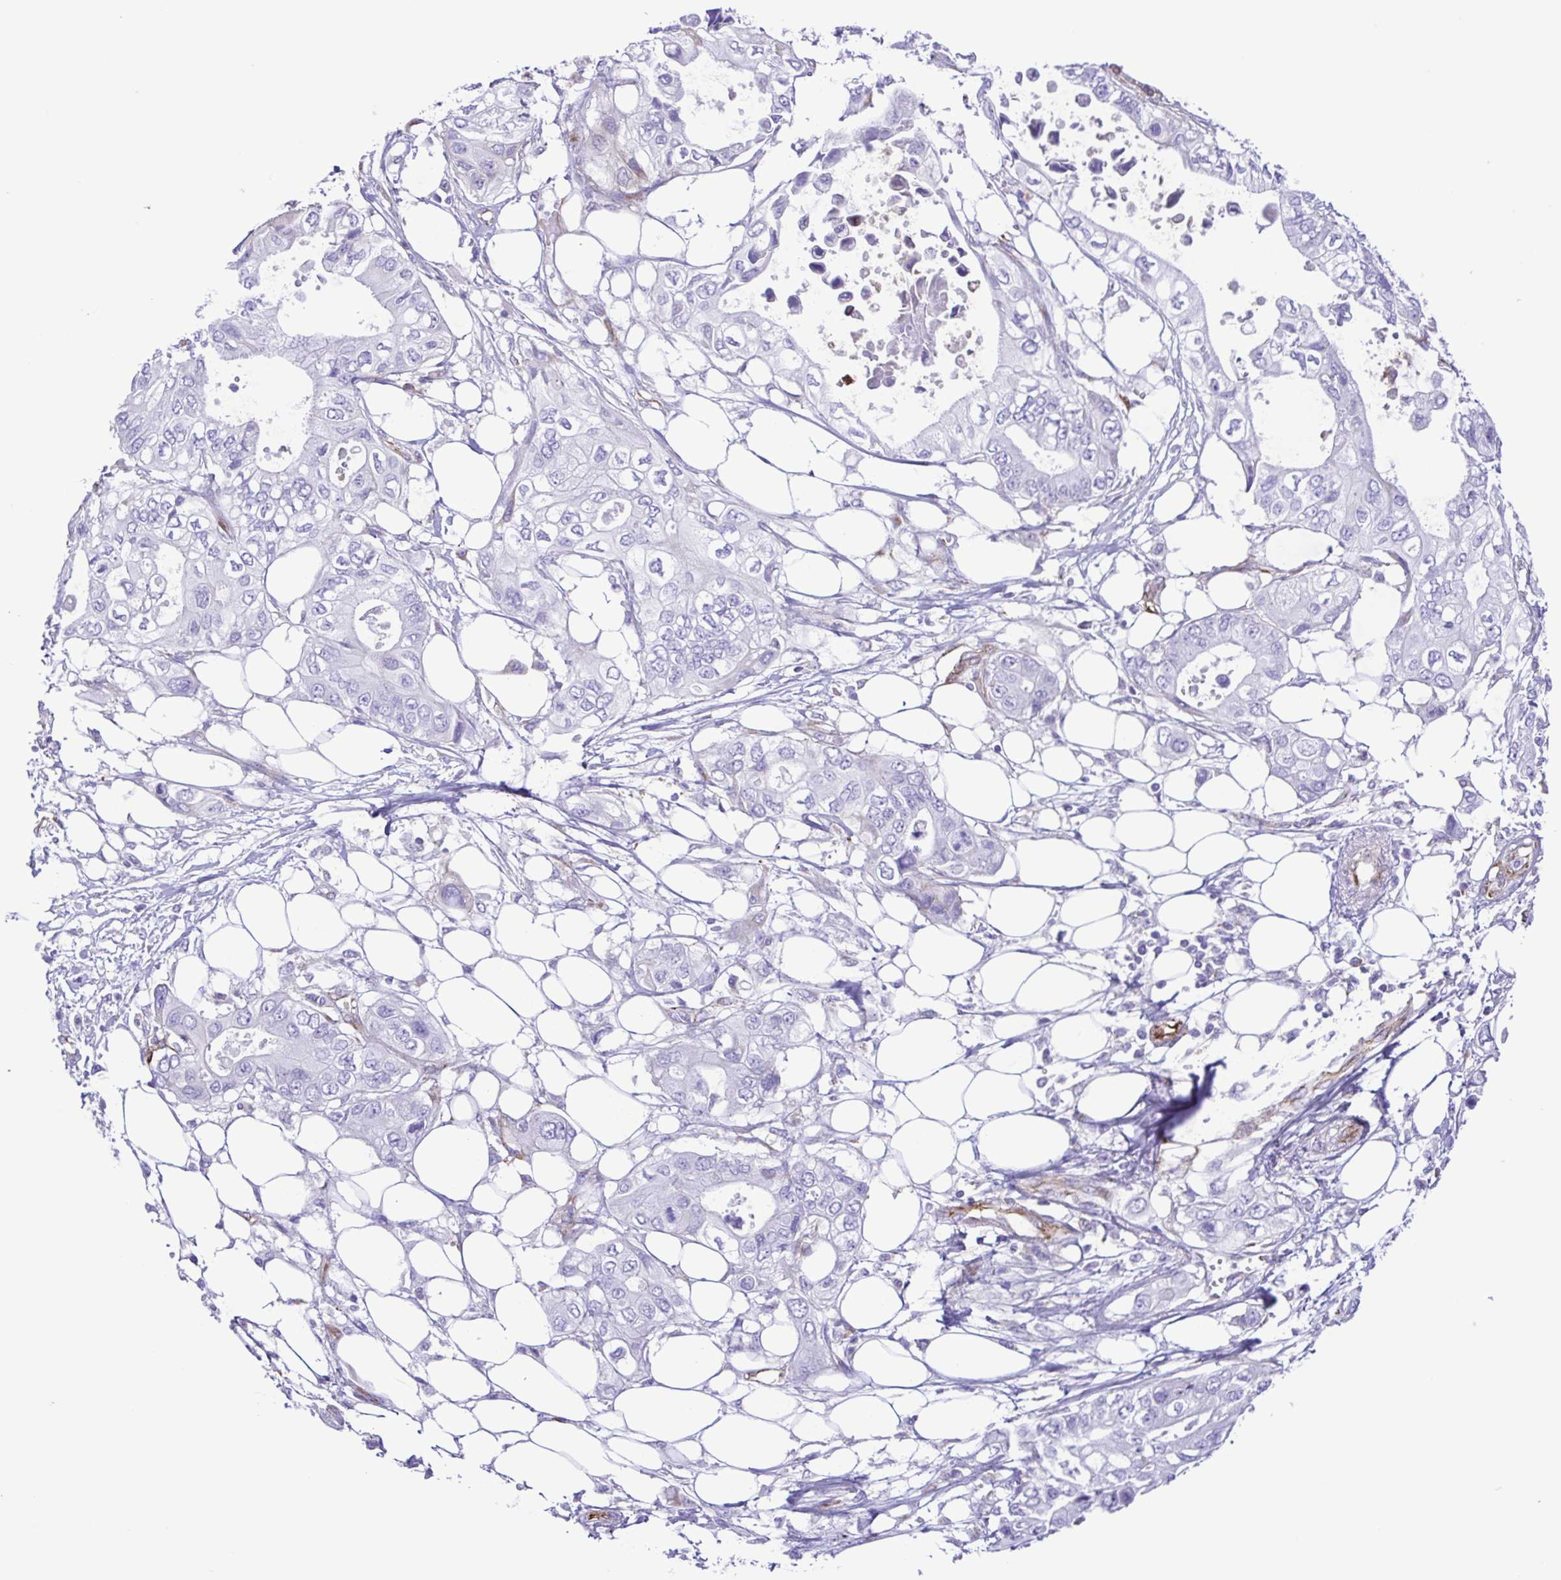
{"staining": {"intensity": "negative", "quantity": "none", "location": "none"}, "tissue": "pancreatic cancer", "cell_type": "Tumor cells", "image_type": "cancer", "snomed": [{"axis": "morphology", "description": "Adenocarcinoma, NOS"}, {"axis": "topography", "description": "Pancreas"}], "caption": "Human pancreatic adenocarcinoma stained for a protein using immunohistochemistry (IHC) exhibits no expression in tumor cells.", "gene": "FLT1", "patient": {"sex": "female", "age": 63}}